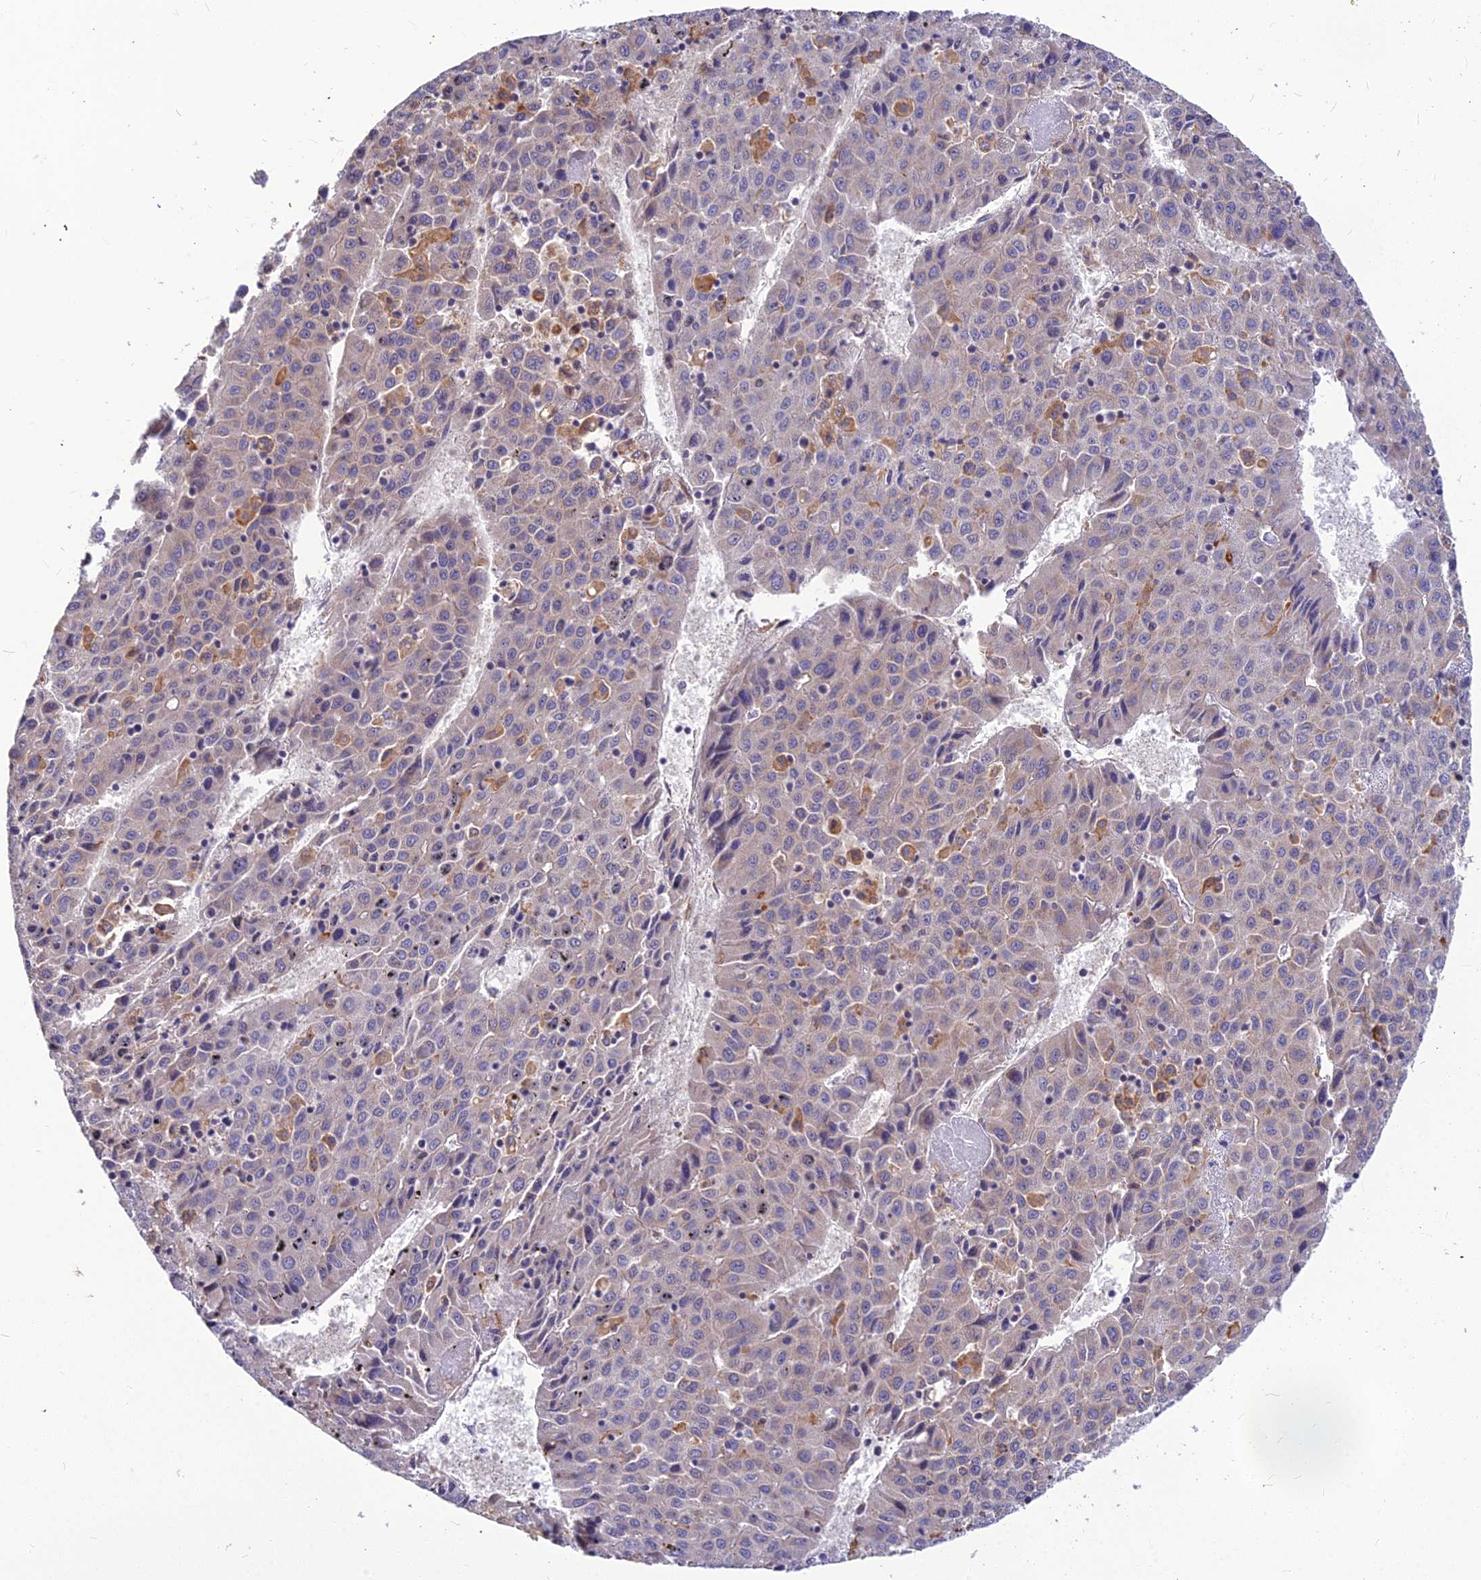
{"staining": {"intensity": "negative", "quantity": "none", "location": "none"}, "tissue": "liver cancer", "cell_type": "Tumor cells", "image_type": "cancer", "snomed": [{"axis": "morphology", "description": "Carcinoma, Hepatocellular, NOS"}, {"axis": "topography", "description": "Liver"}], "caption": "High magnification brightfield microscopy of hepatocellular carcinoma (liver) stained with DAB (3,3'-diaminobenzidine) (brown) and counterstained with hematoxylin (blue): tumor cells show no significant expression.", "gene": "LEKR1", "patient": {"sex": "female", "age": 53}}